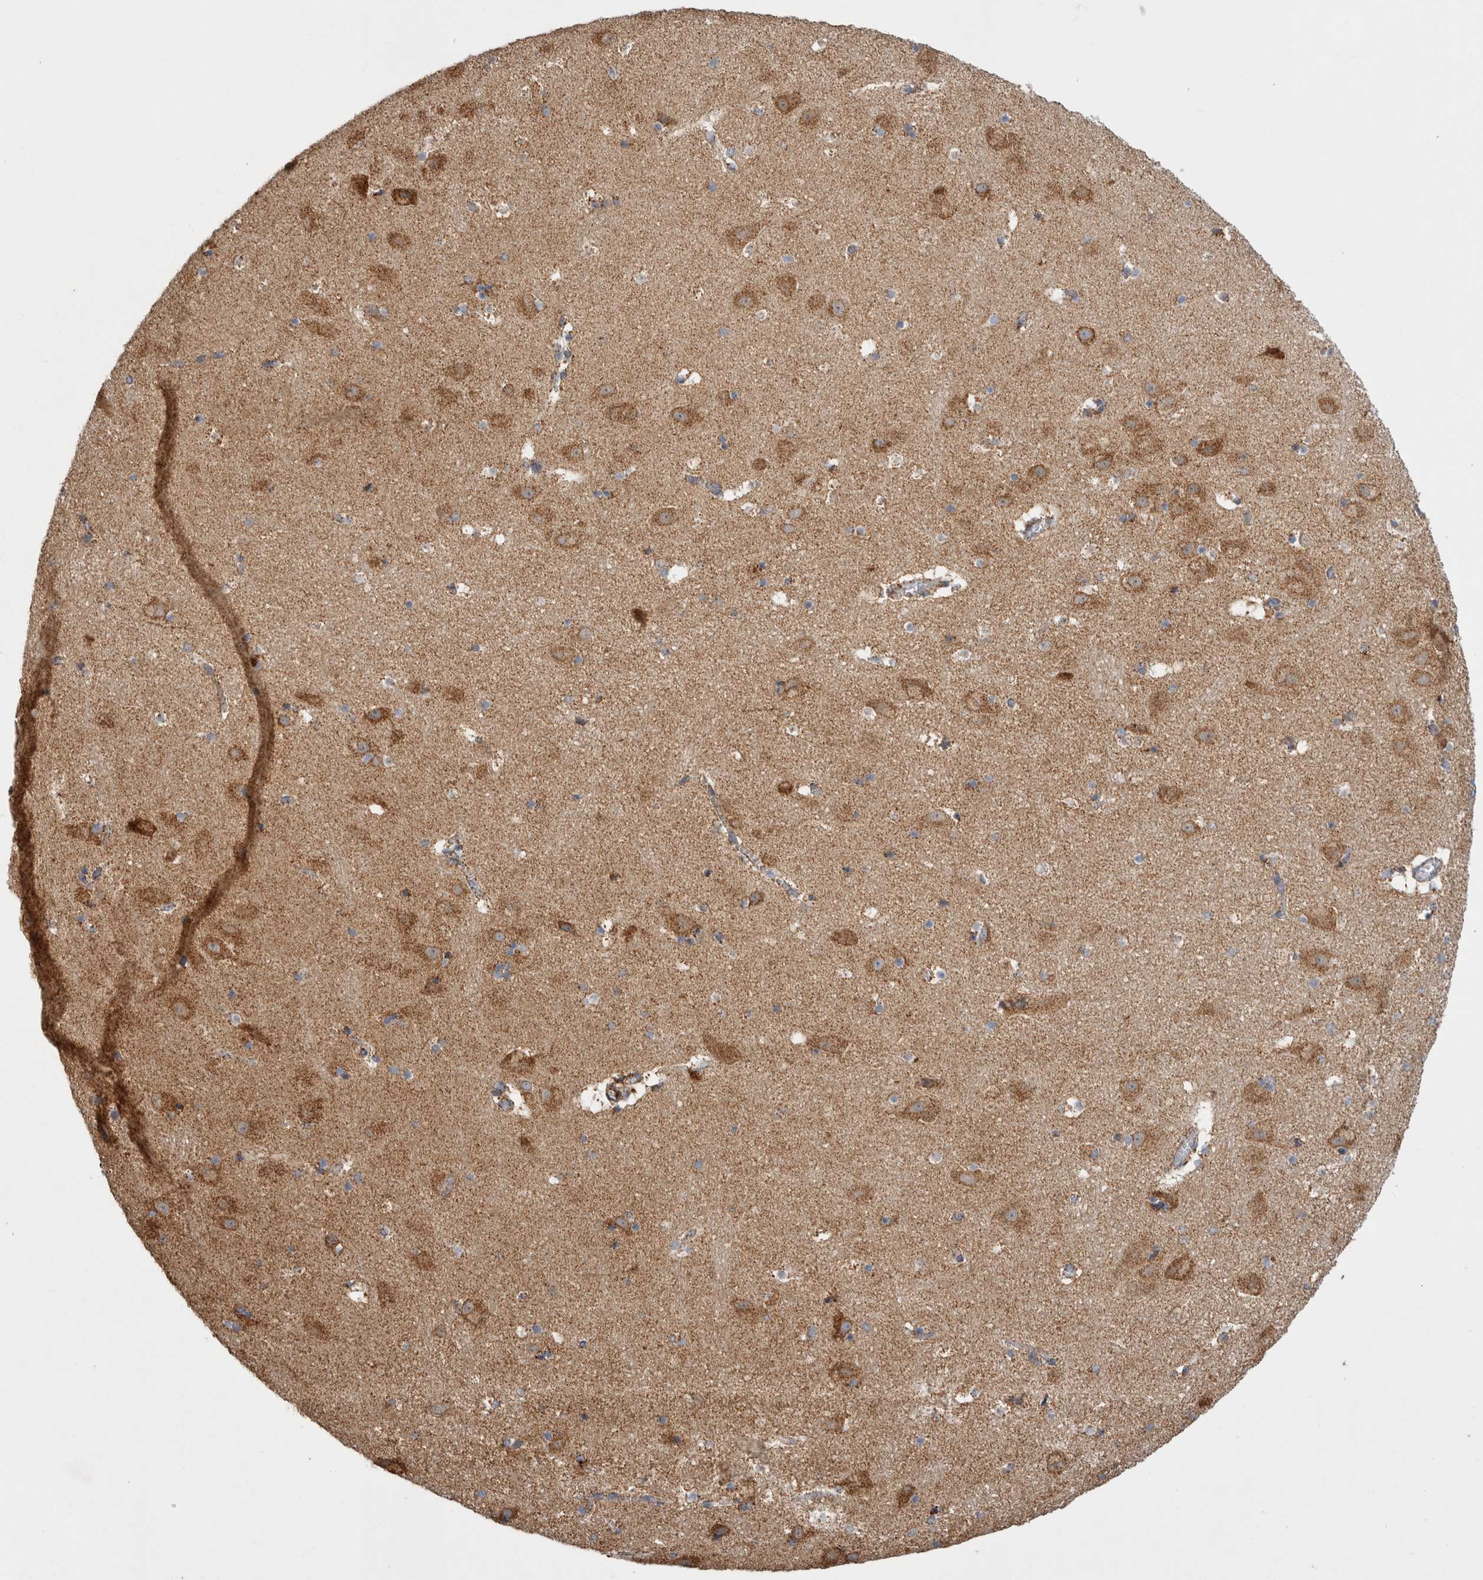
{"staining": {"intensity": "moderate", "quantity": "<25%", "location": "cytoplasmic/membranous"}, "tissue": "hippocampus", "cell_type": "Glial cells", "image_type": "normal", "snomed": [{"axis": "morphology", "description": "Normal tissue, NOS"}, {"axis": "topography", "description": "Hippocampus"}], "caption": "Brown immunohistochemical staining in normal hippocampus reveals moderate cytoplasmic/membranous staining in approximately <25% of glial cells.", "gene": "IARS2", "patient": {"sex": "male", "age": 45}}